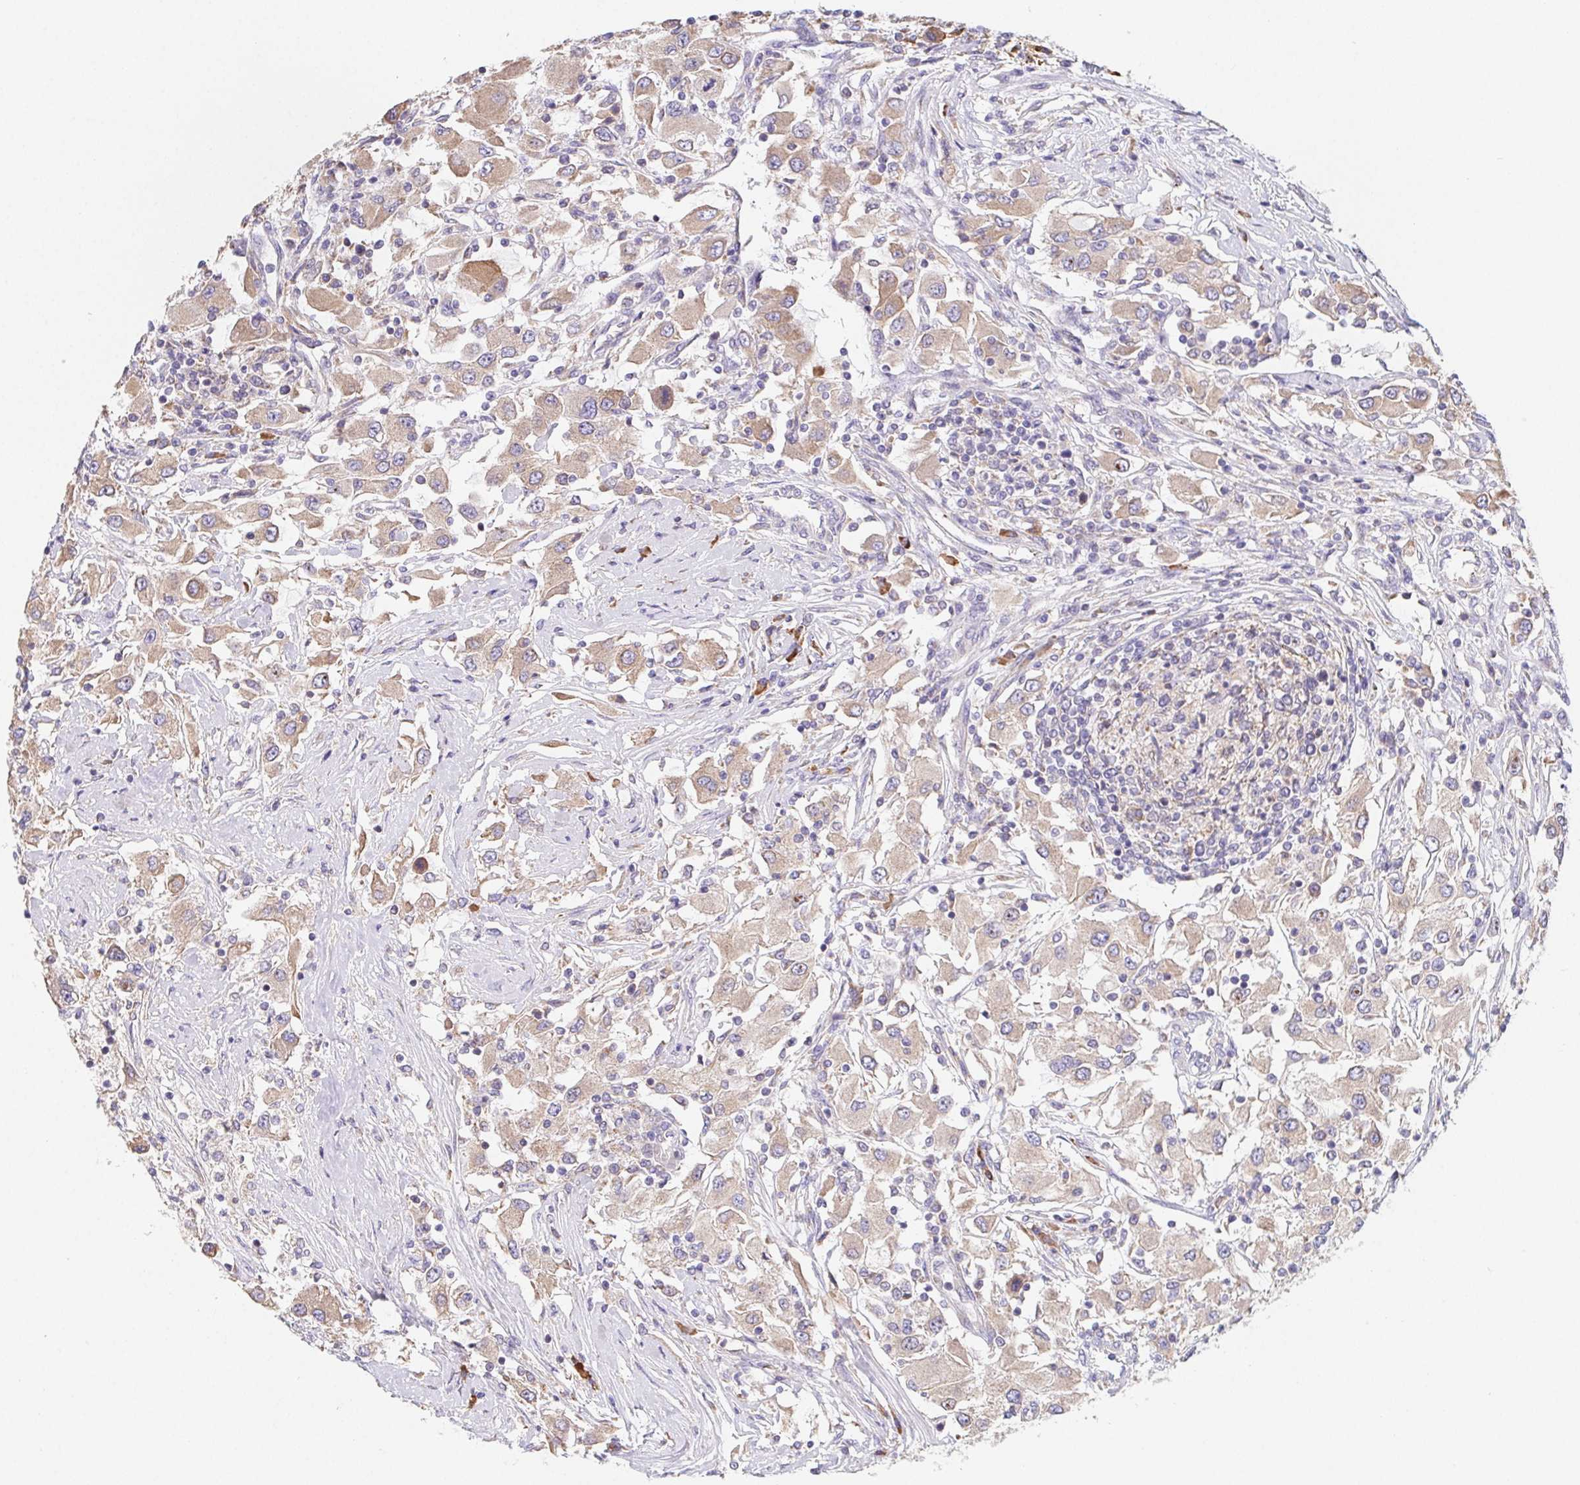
{"staining": {"intensity": "weak", "quantity": "25%-75%", "location": "cytoplasmic/membranous"}, "tissue": "renal cancer", "cell_type": "Tumor cells", "image_type": "cancer", "snomed": [{"axis": "morphology", "description": "Adenocarcinoma, NOS"}, {"axis": "topography", "description": "Kidney"}], "caption": "Protein staining demonstrates weak cytoplasmic/membranous expression in approximately 25%-75% of tumor cells in renal adenocarcinoma.", "gene": "ADAM8", "patient": {"sex": "female", "age": 67}}